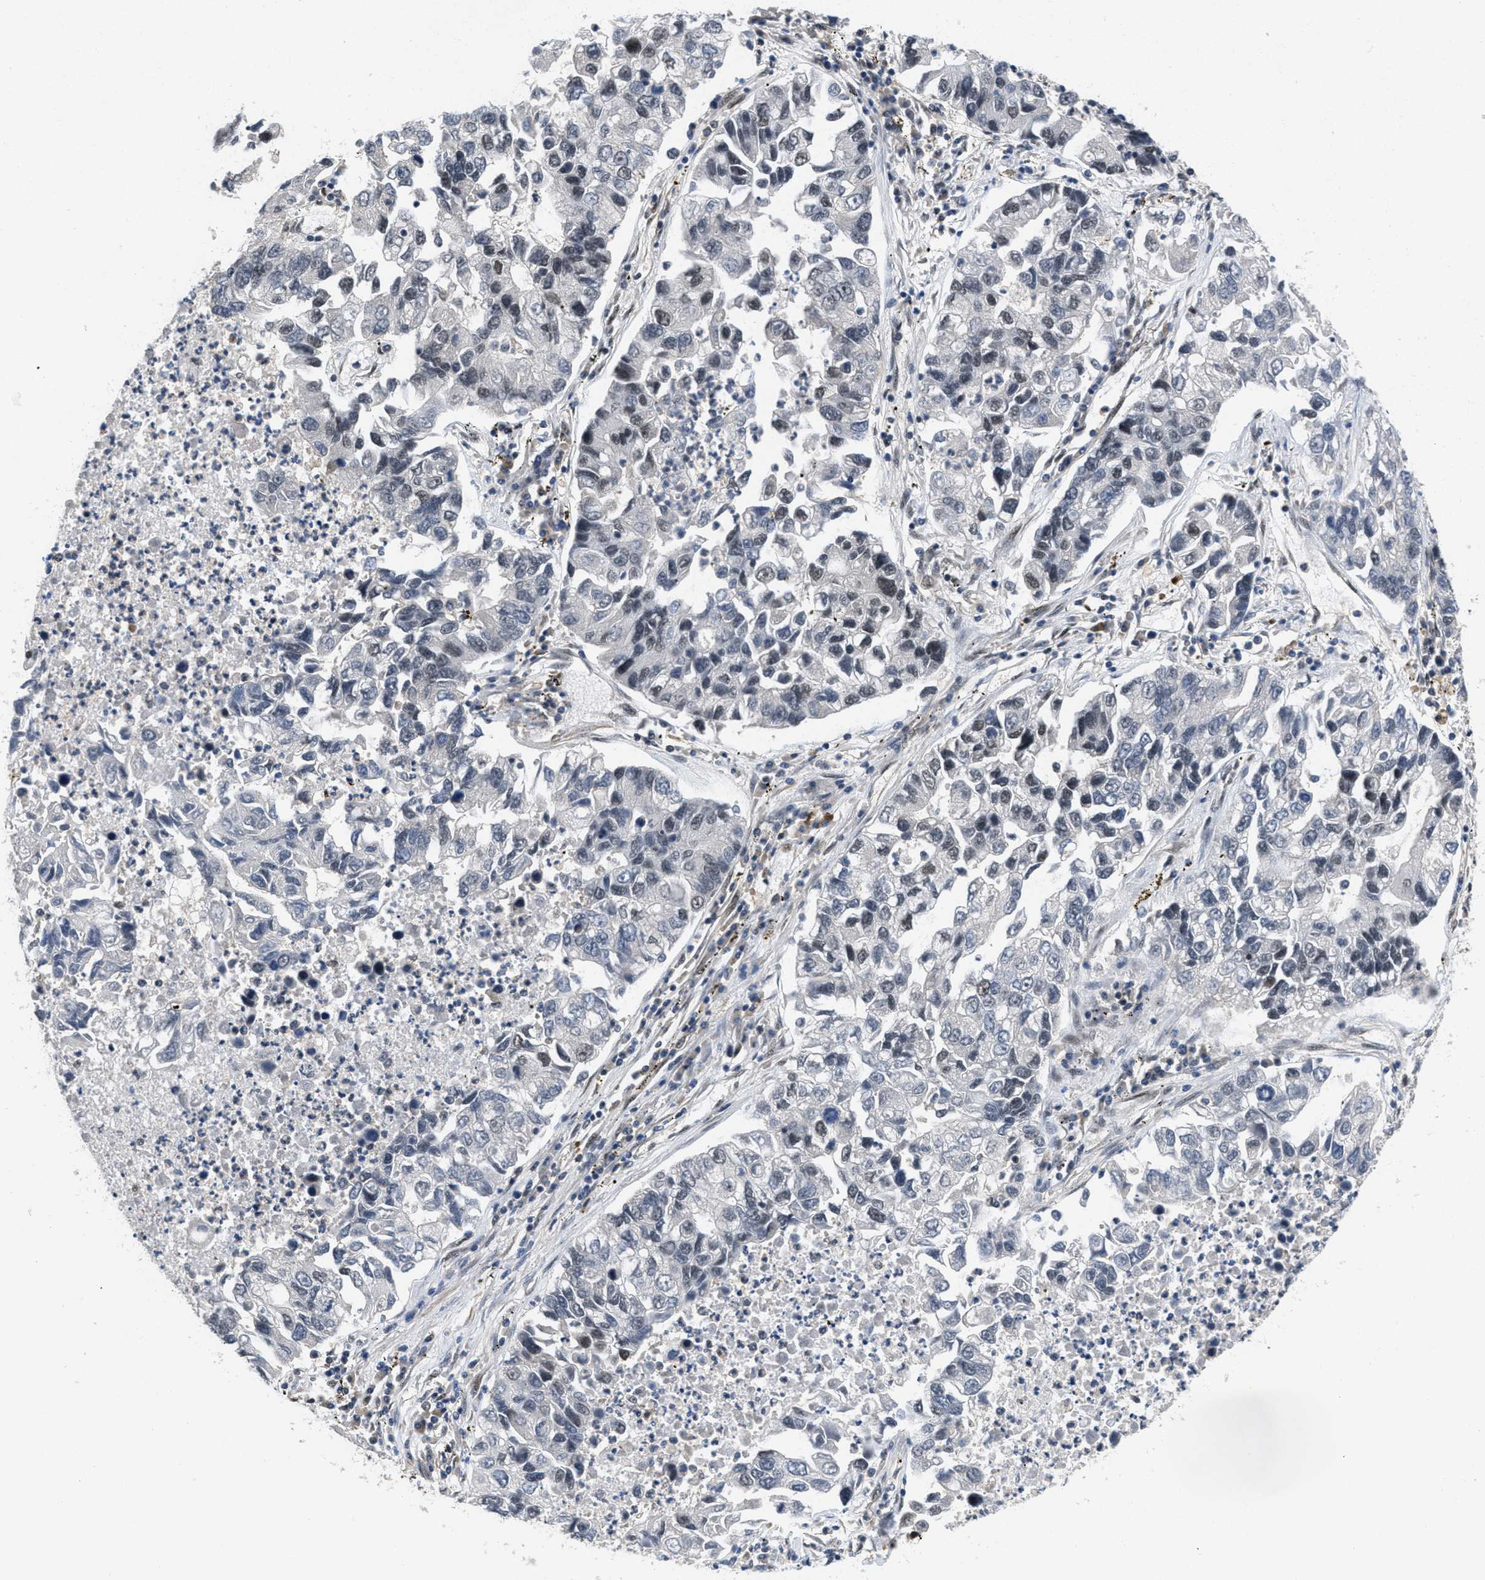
{"staining": {"intensity": "negative", "quantity": "none", "location": "none"}, "tissue": "lung cancer", "cell_type": "Tumor cells", "image_type": "cancer", "snomed": [{"axis": "morphology", "description": "Adenocarcinoma, NOS"}, {"axis": "topography", "description": "Lung"}], "caption": "Immunohistochemistry of human adenocarcinoma (lung) displays no expression in tumor cells. (IHC, brightfield microscopy, high magnification).", "gene": "CUL4B", "patient": {"sex": "female", "age": 51}}